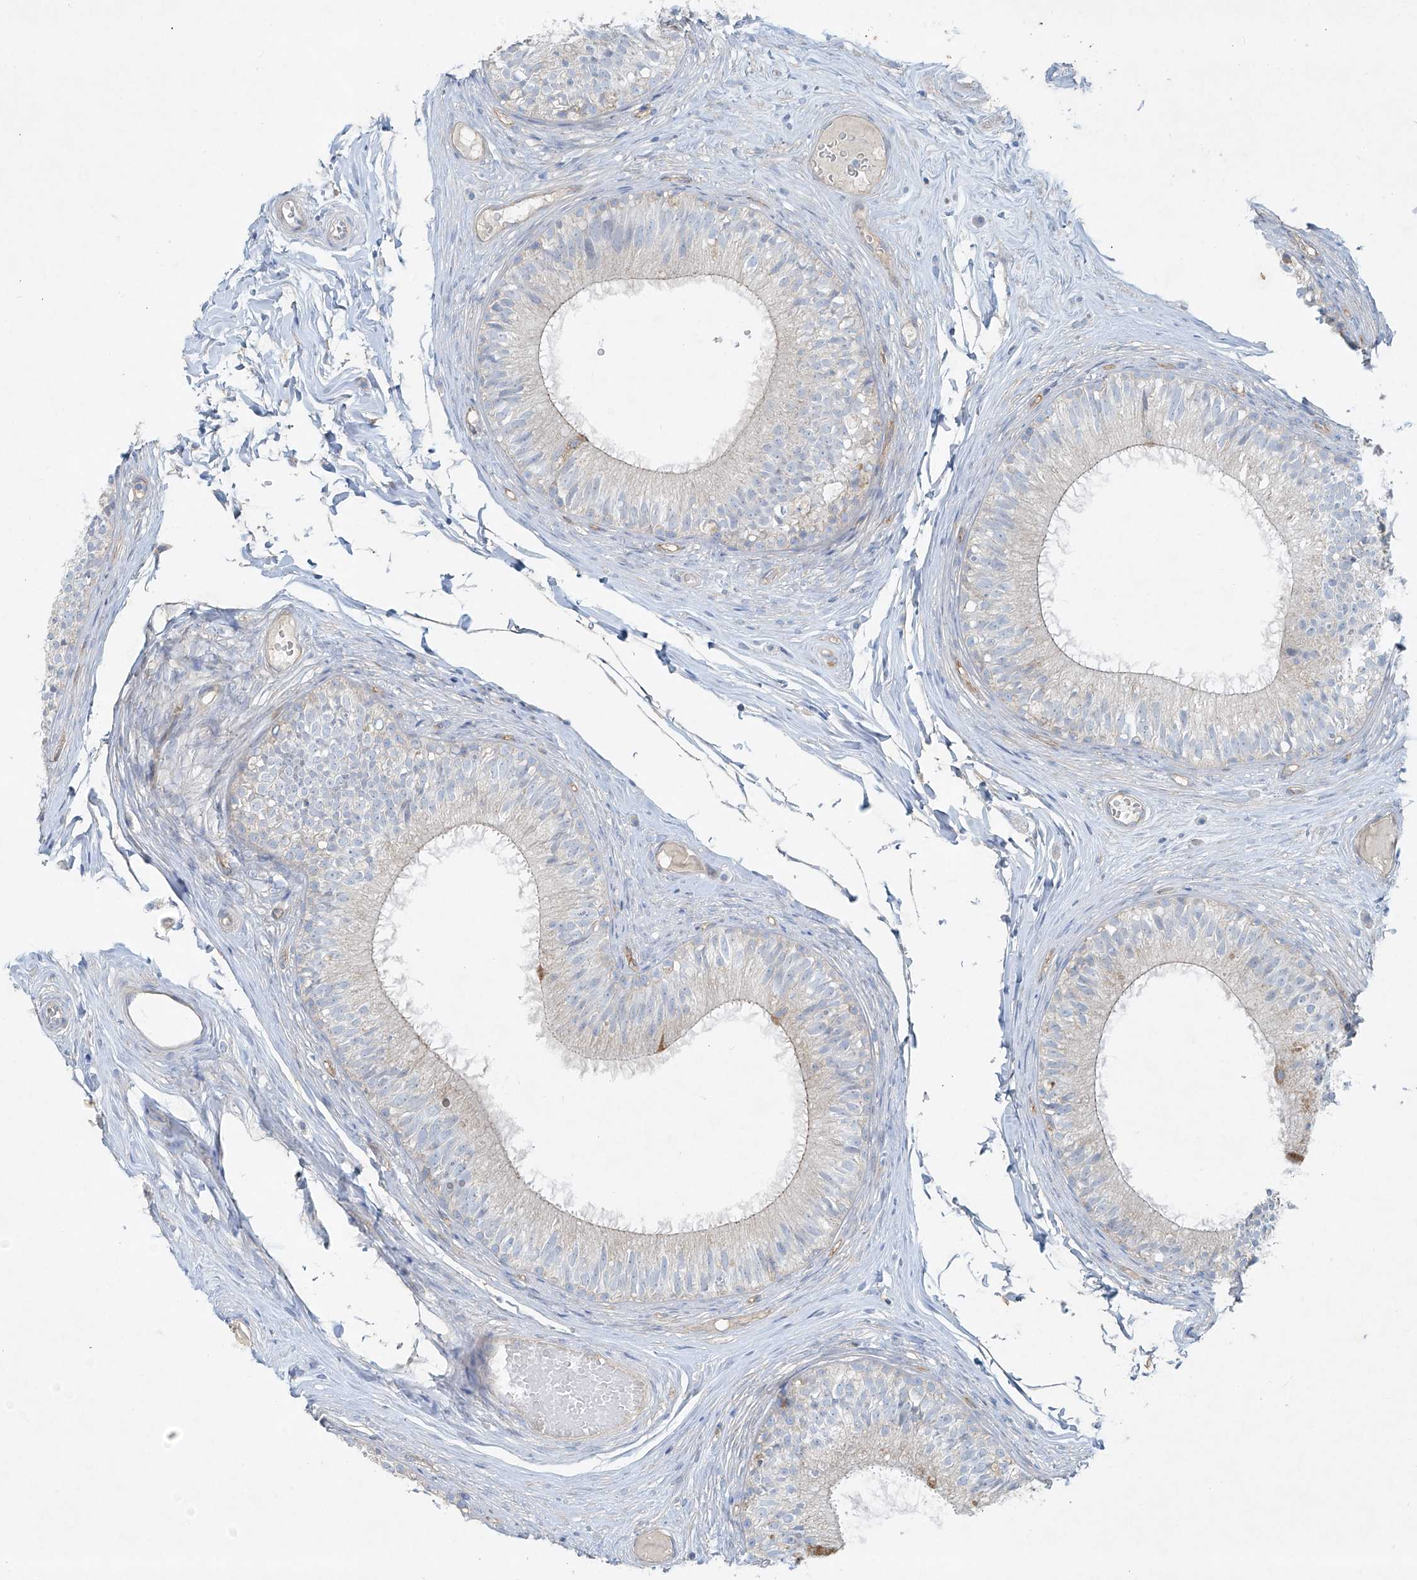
{"staining": {"intensity": "negative", "quantity": "none", "location": "none"}, "tissue": "epididymis", "cell_type": "Glandular cells", "image_type": "normal", "snomed": [{"axis": "morphology", "description": "Normal tissue, NOS"}, {"axis": "morphology", "description": "Seminoma in situ"}, {"axis": "topography", "description": "Testis"}, {"axis": "topography", "description": "Epididymis"}], "caption": "Immunohistochemistry histopathology image of benign epididymis: human epididymis stained with DAB exhibits no significant protein staining in glandular cells. (Brightfield microscopy of DAB (3,3'-diaminobenzidine) immunohistochemistry at high magnification).", "gene": "VAMP5", "patient": {"sex": "male", "age": 28}}